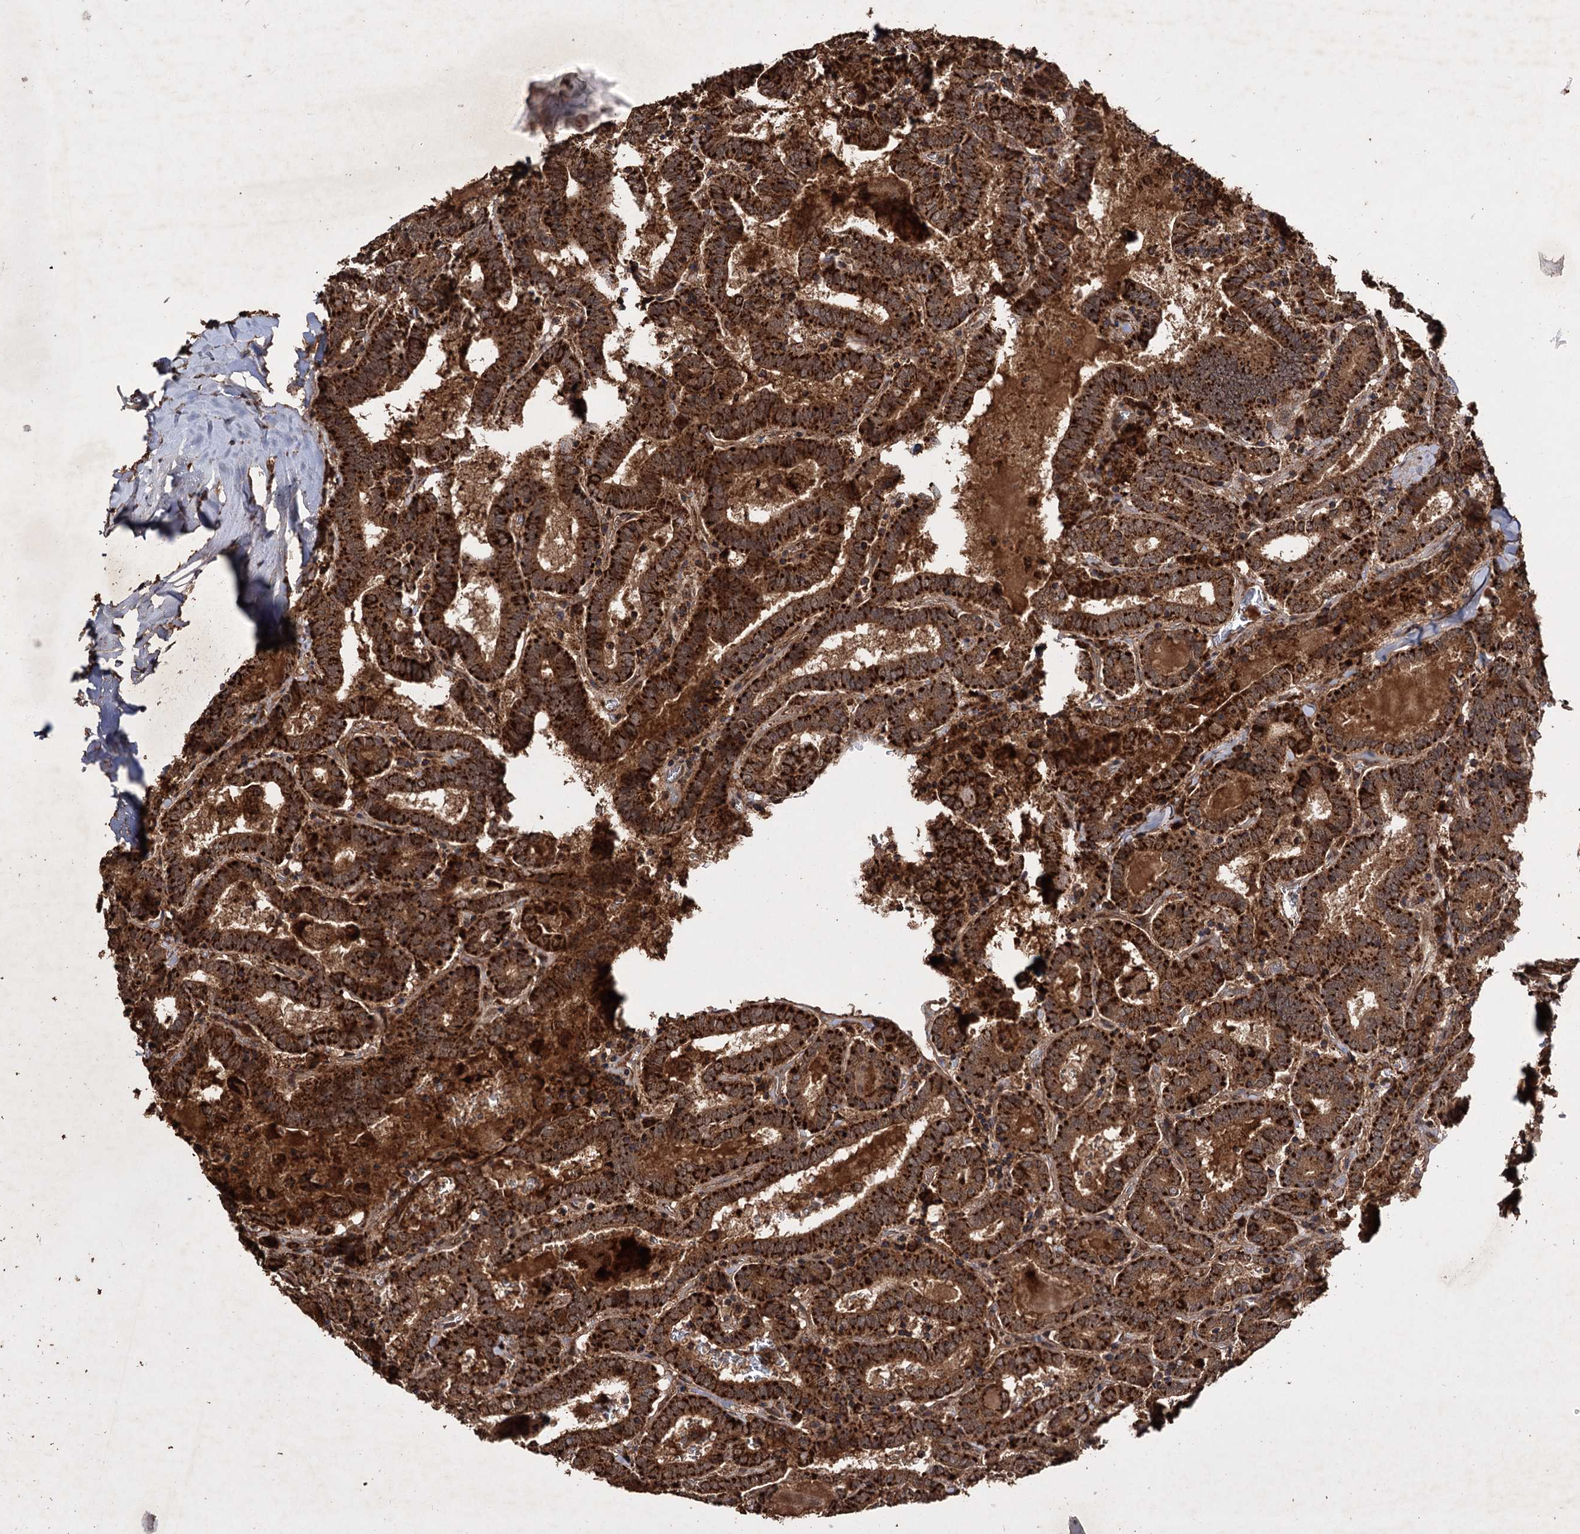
{"staining": {"intensity": "strong", "quantity": ">75%", "location": "cytoplasmic/membranous"}, "tissue": "thyroid cancer", "cell_type": "Tumor cells", "image_type": "cancer", "snomed": [{"axis": "morphology", "description": "Papillary adenocarcinoma, NOS"}, {"axis": "topography", "description": "Thyroid gland"}], "caption": "This is a photomicrograph of IHC staining of thyroid cancer (papillary adenocarcinoma), which shows strong positivity in the cytoplasmic/membranous of tumor cells.", "gene": "IPO4", "patient": {"sex": "female", "age": 72}}